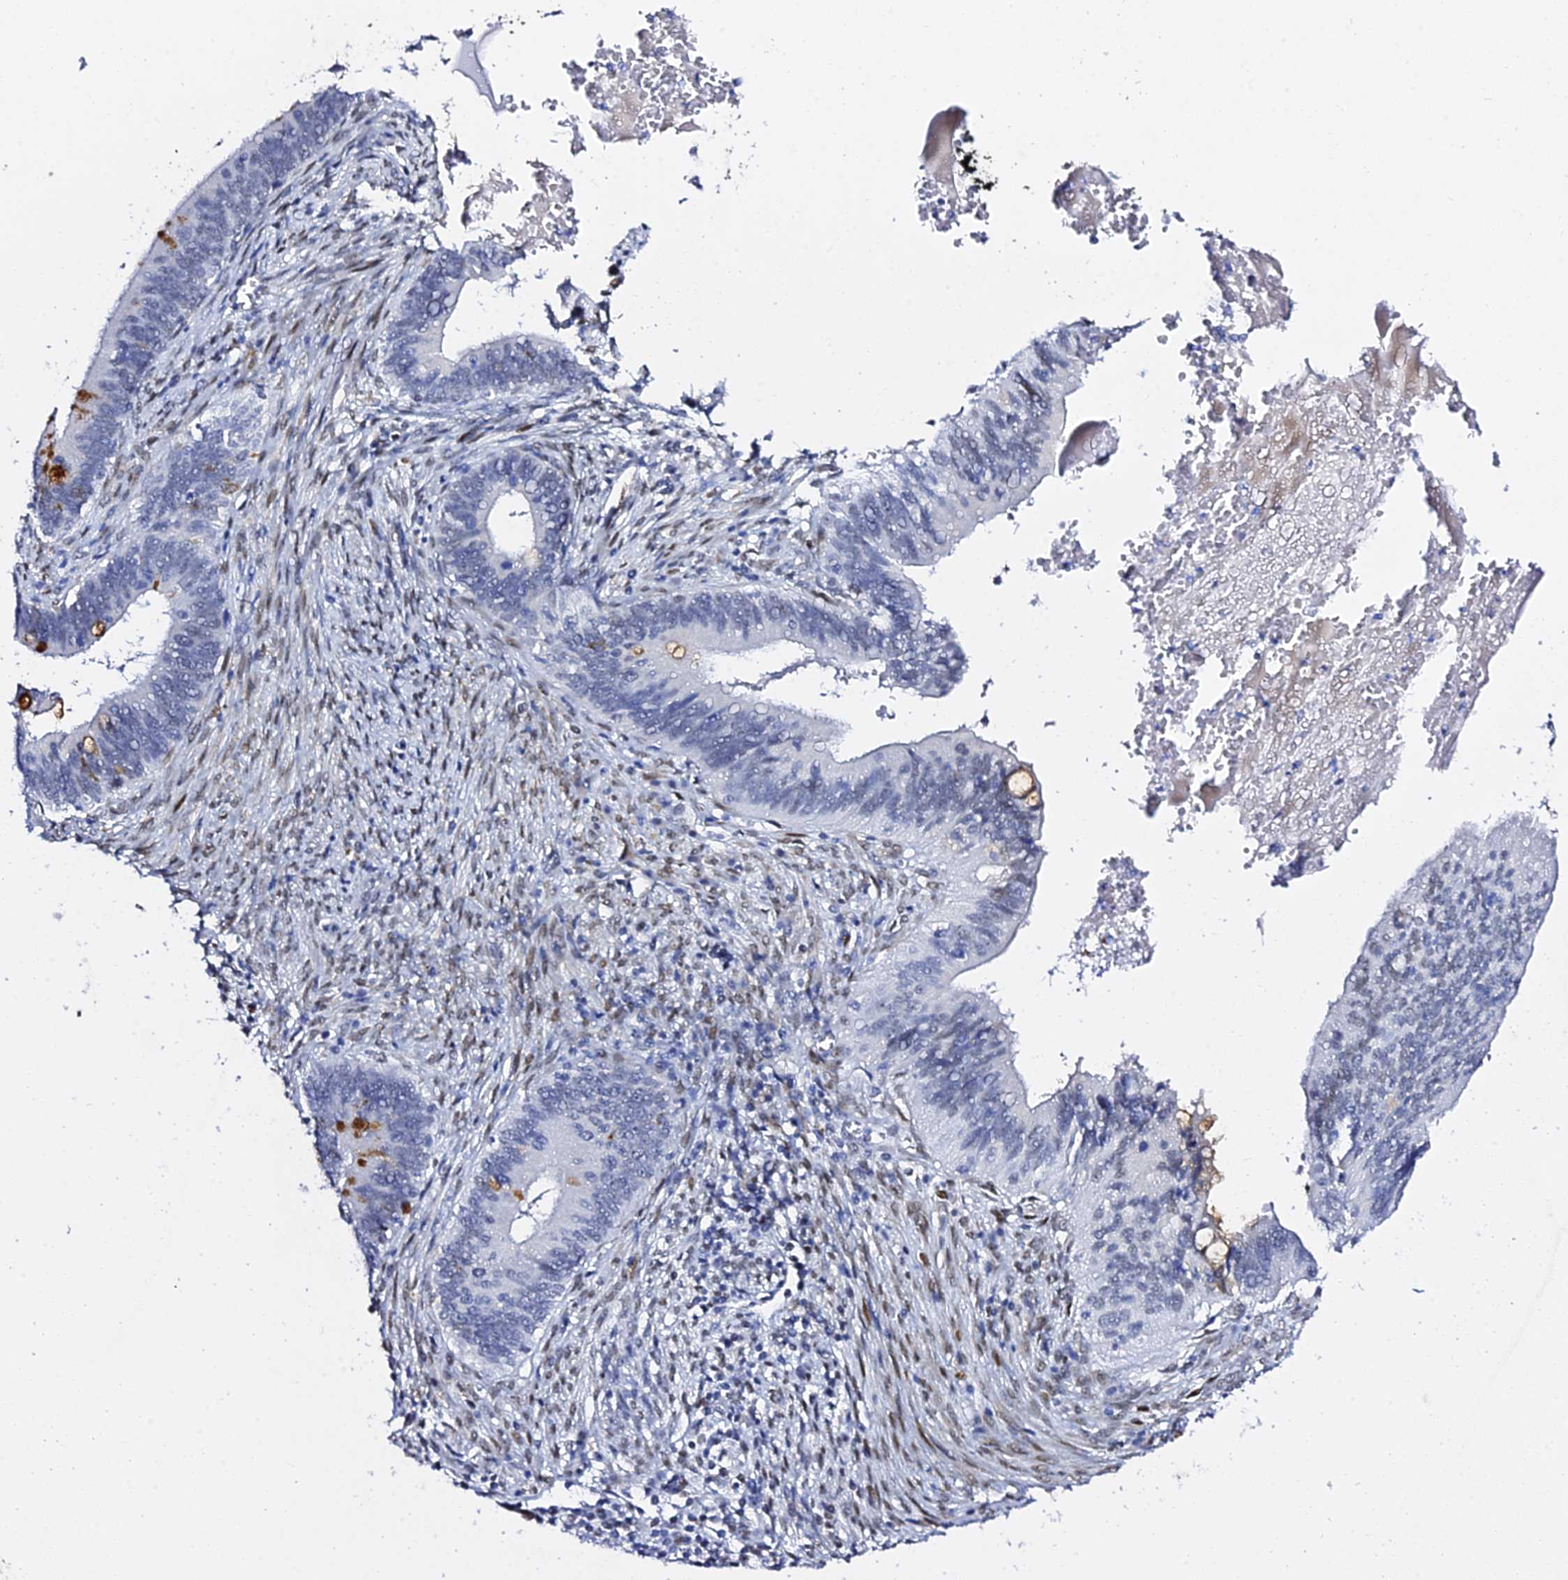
{"staining": {"intensity": "moderate", "quantity": "<25%", "location": "cytoplasmic/membranous"}, "tissue": "cervical cancer", "cell_type": "Tumor cells", "image_type": "cancer", "snomed": [{"axis": "morphology", "description": "Adenocarcinoma, NOS"}, {"axis": "topography", "description": "Cervix"}], "caption": "A micrograph of adenocarcinoma (cervical) stained for a protein exhibits moderate cytoplasmic/membranous brown staining in tumor cells.", "gene": "POFUT2", "patient": {"sex": "female", "age": 42}}